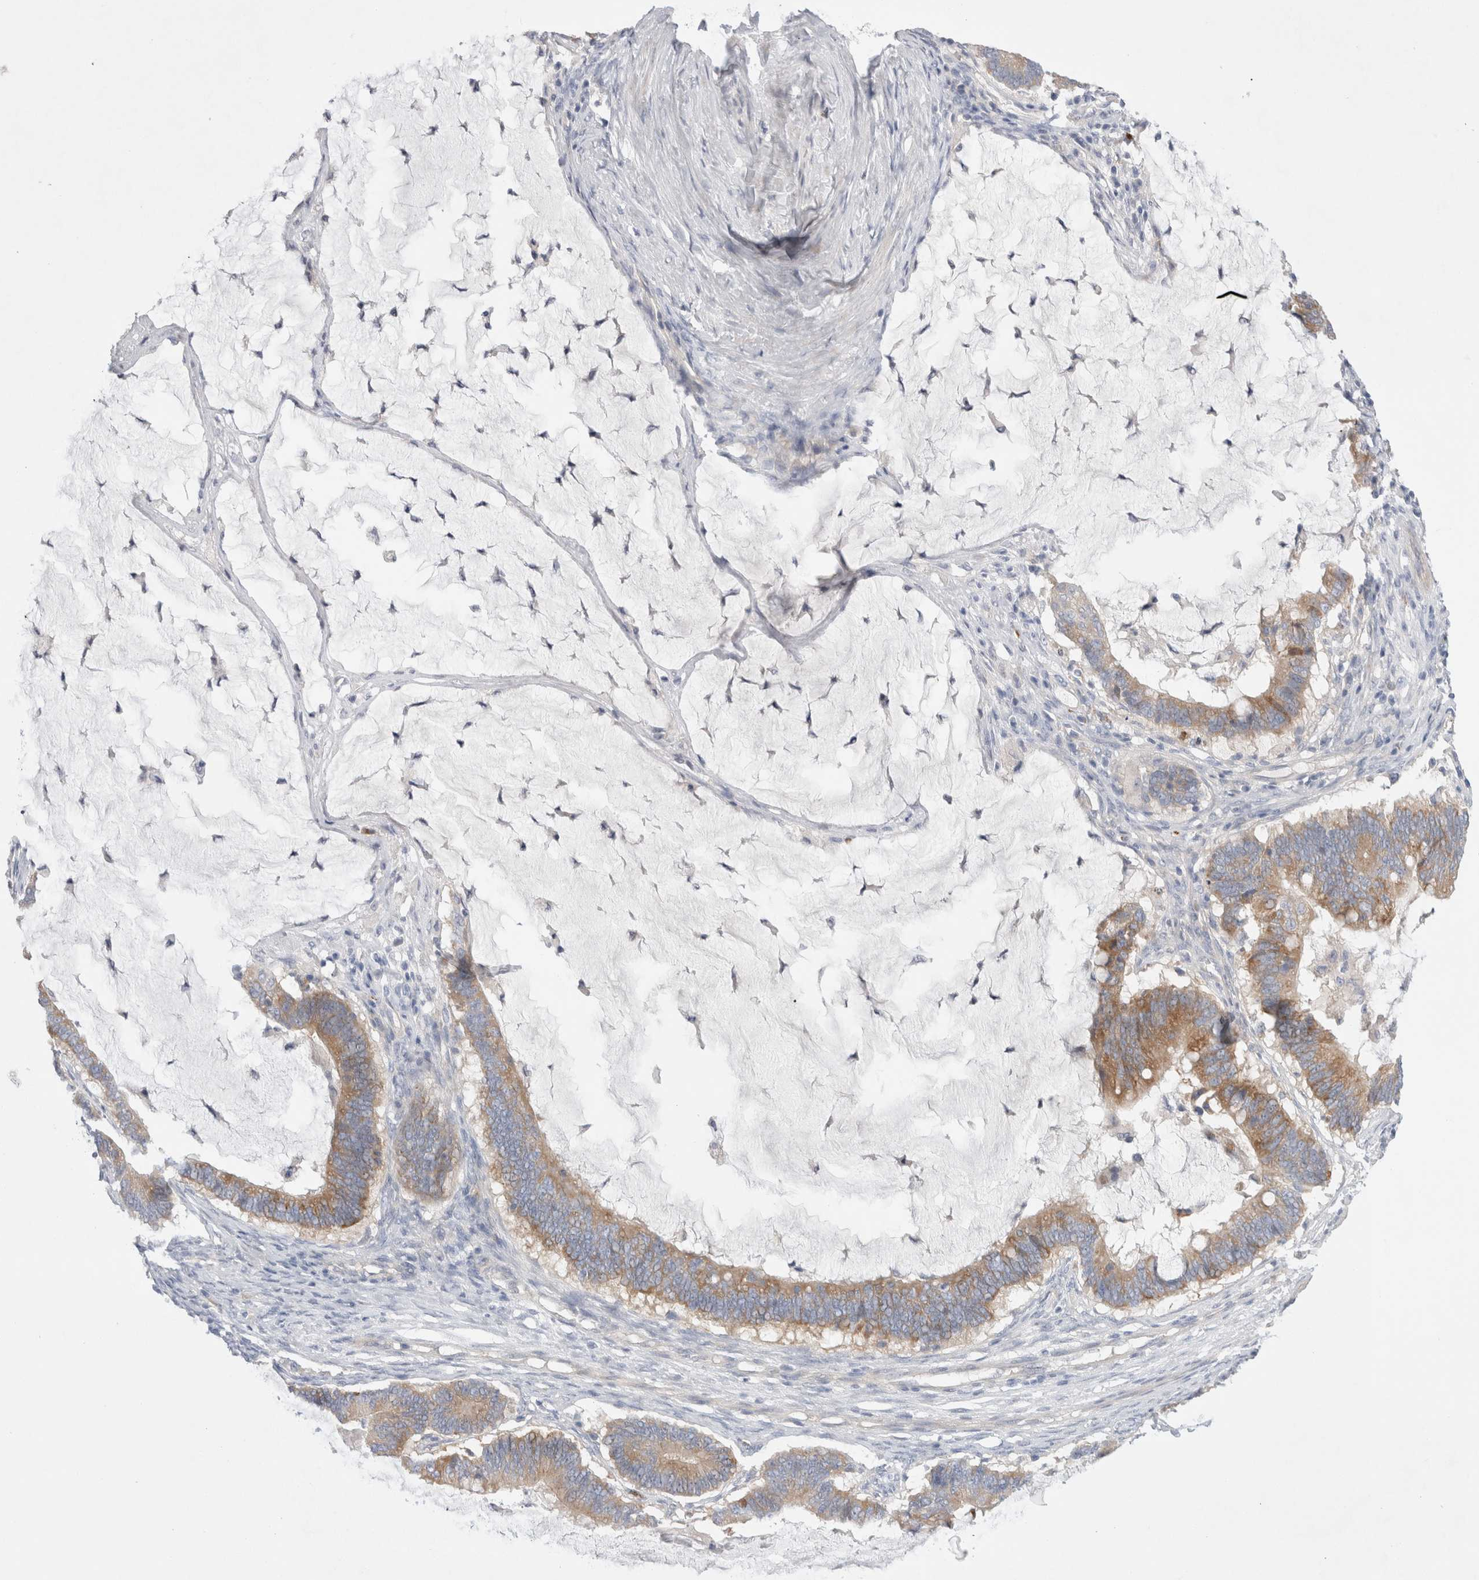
{"staining": {"intensity": "moderate", "quantity": ">75%", "location": "cytoplasmic/membranous"}, "tissue": "ovarian cancer", "cell_type": "Tumor cells", "image_type": "cancer", "snomed": [{"axis": "morphology", "description": "Cystadenocarcinoma, mucinous, NOS"}, {"axis": "topography", "description": "Ovary"}], "caption": "Ovarian mucinous cystadenocarcinoma stained with IHC shows moderate cytoplasmic/membranous expression in approximately >75% of tumor cells.", "gene": "RBM12B", "patient": {"sex": "female", "age": 61}}